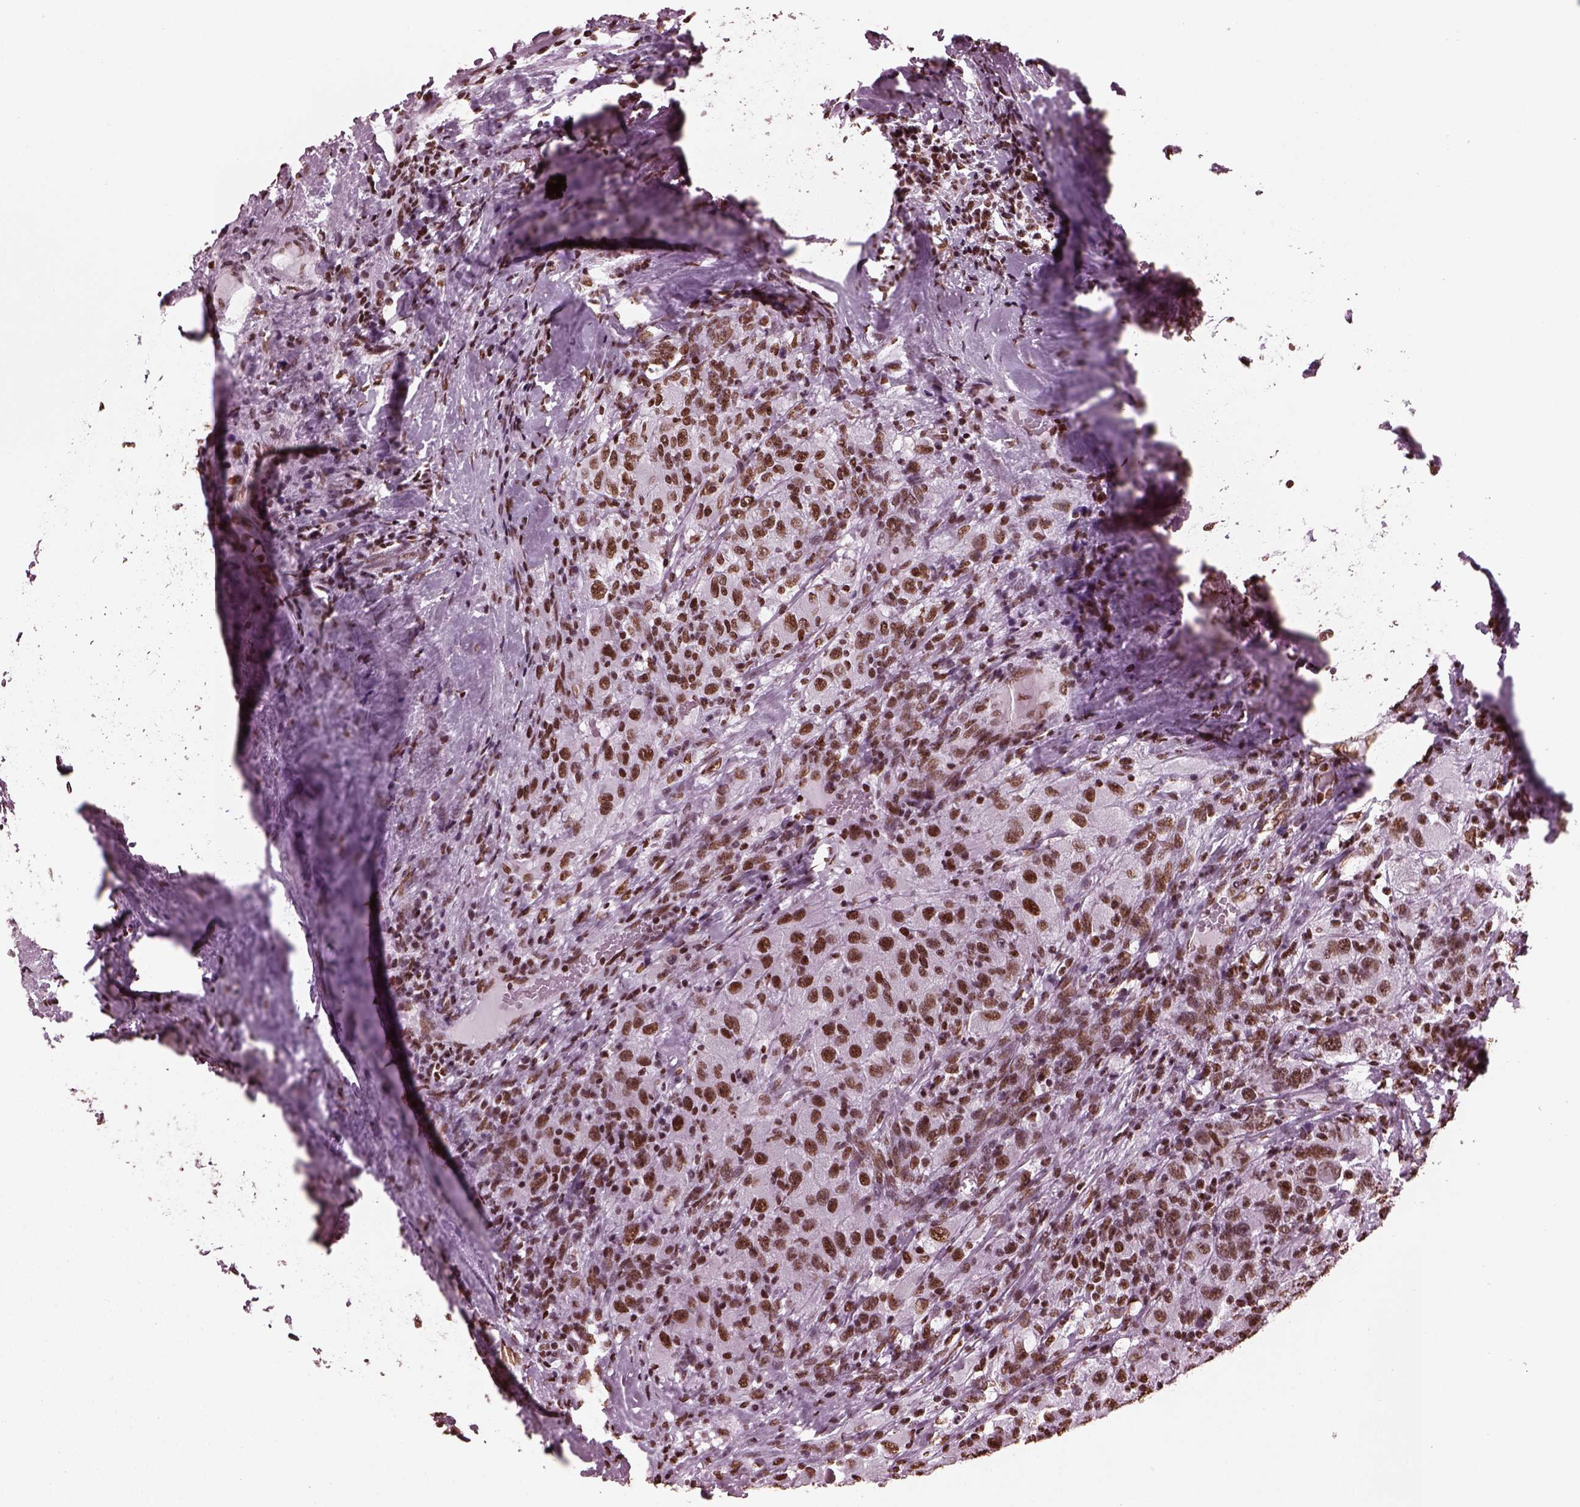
{"staining": {"intensity": "moderate", "quantity": ">75%", "location": "nuclear"}, "tissue": "renal cancer", "cell_type": "Tumor cells", "image_type": "cancer", "snomed": [{"axis": "morphology", "description": "Adenocarcinoma, NOS"}, {"axis": "topography", "description": "Kidney"}], "caption": "Brown immunohistochemical staining in renal cancer (adenocarcinoma) reveals moderate nuclear positivity in about >75% of tumor cells. Nuclei are stained in blue.", "gene": "CBFA2T3", "patient": {"sex": "female", "age": 67}}